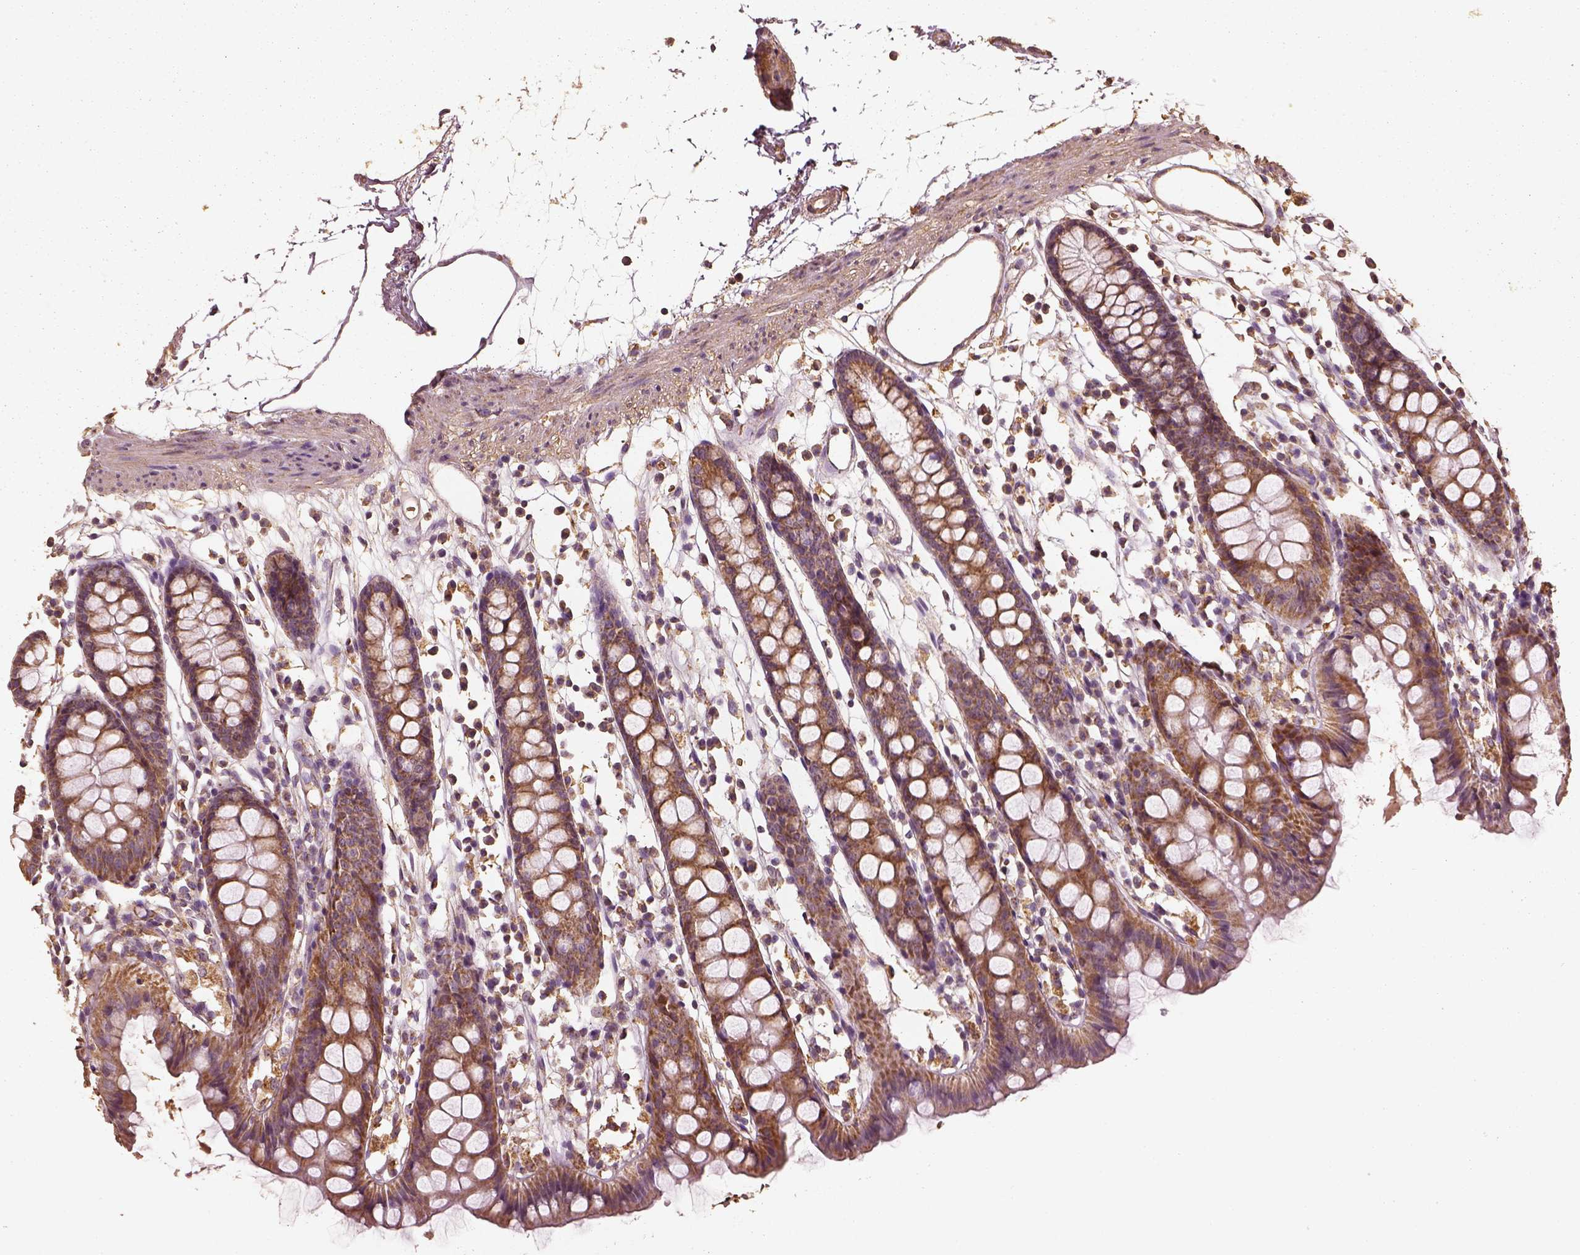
{"staining": {"intensity": "weak", "quantity": "<25%", "location": "cytoplasmic/membranous"}, "tissue": "colon", "cell_type": "Endothelial cells", "image_type": "normal", "snomed": [{"axis": "morphology", "description": "Normal tissue, NOS"}, {"axis": "topography", "description": "Colon"}], "caption": "This is a photomicrograph of immunohistochemistry (IHC) staining of normal colon, which shows no positivity in endothelial cells.", "gene": "PTGES2", "patient": {"sex": "male", "age": 47}}